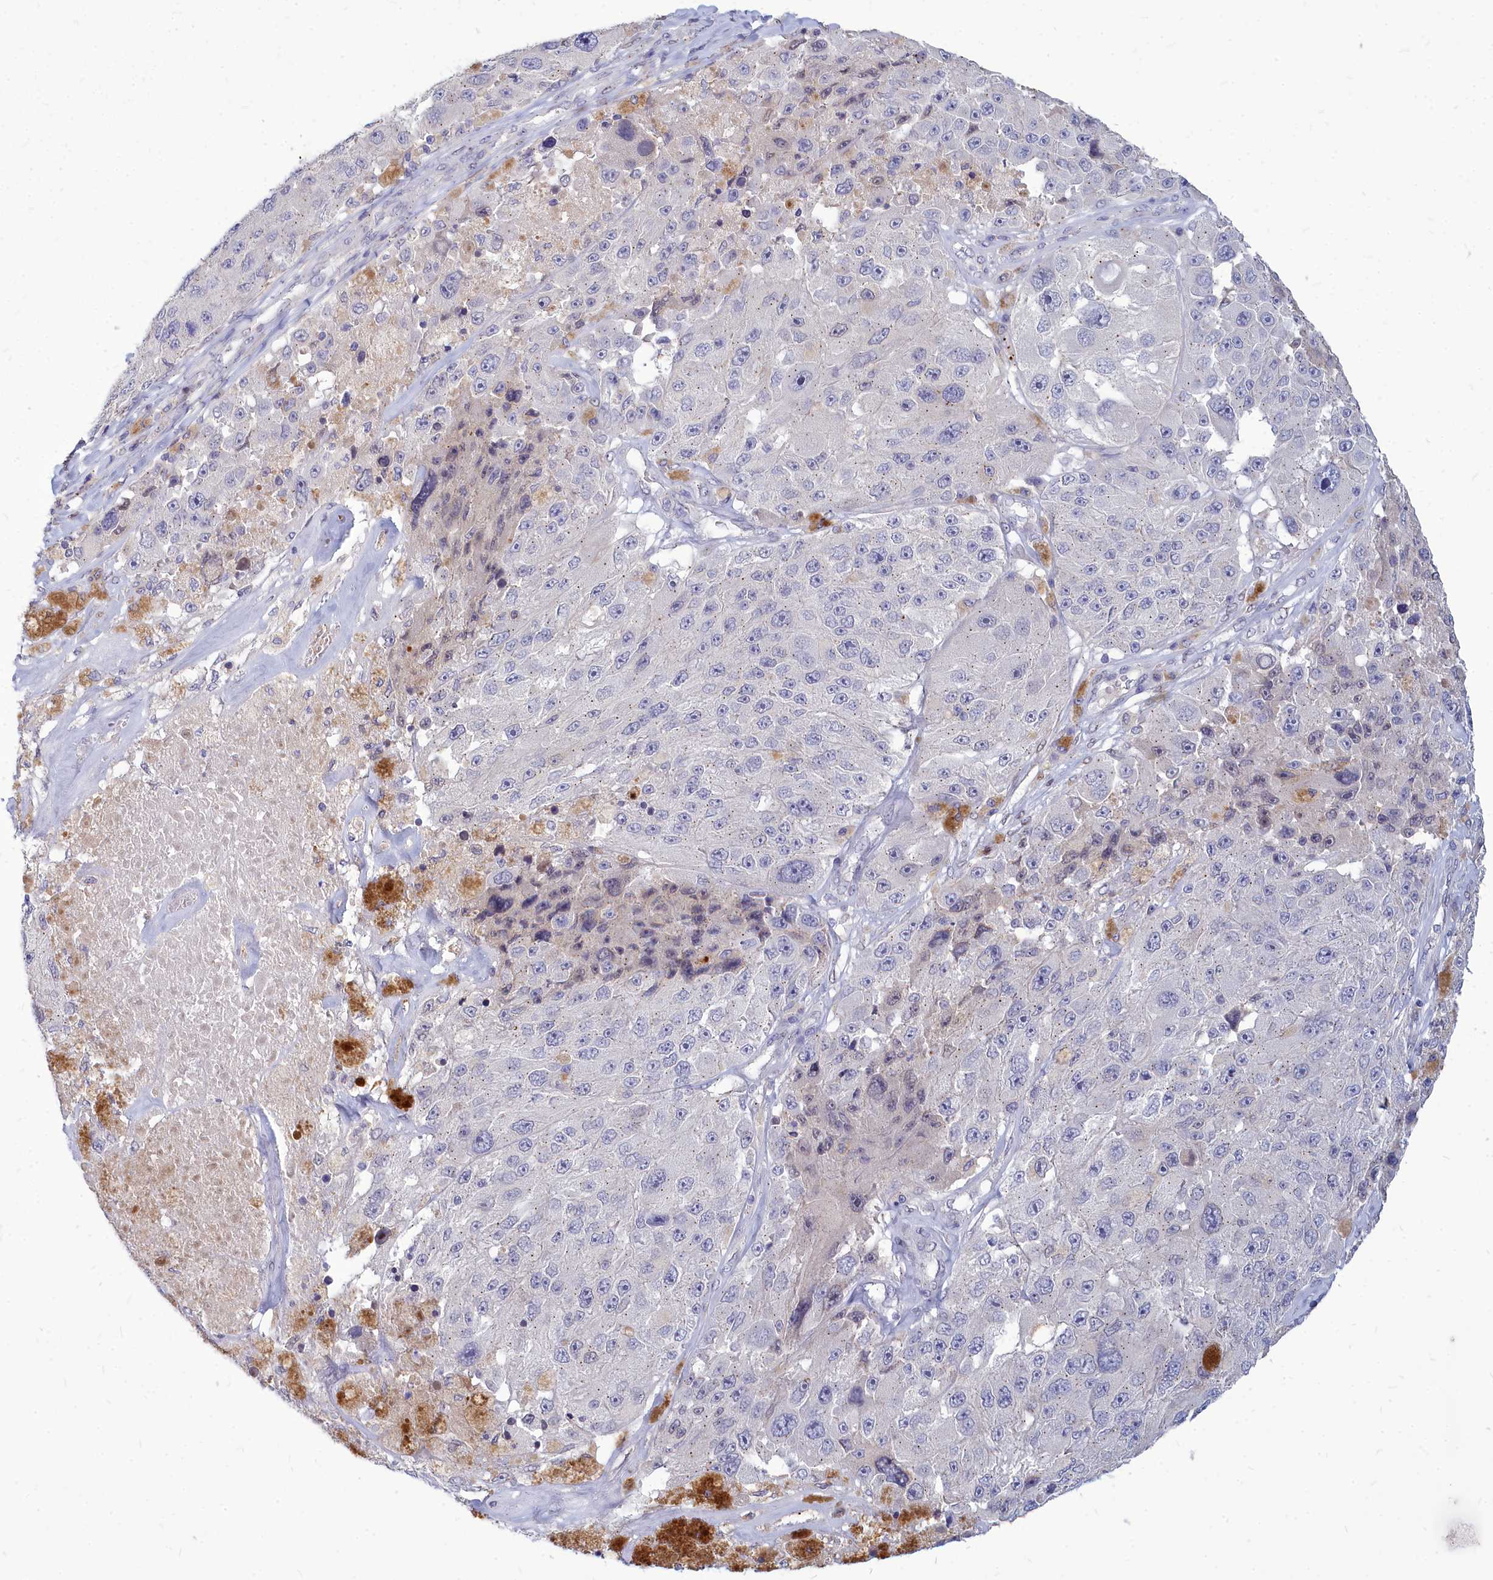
{"staining": {"intensity": "negative", "quantity": "none", "location": "none"}, "tissue": "melanoma", "cell_type": "Tumor cells", "image_type": "cancer", "snomed": [{"axis": "morphology", "description": "Malignant melanoma, Metastatic site"}, {"axis": "topography", "description": "Lymph node"}], "caption": "Malignant melanoma (metastatic site) was stained to show a protein in brown. There is no significant expression in tumor cells.", "gene": "NOXA1", "patient": {"sex": "male", "age": 62}}